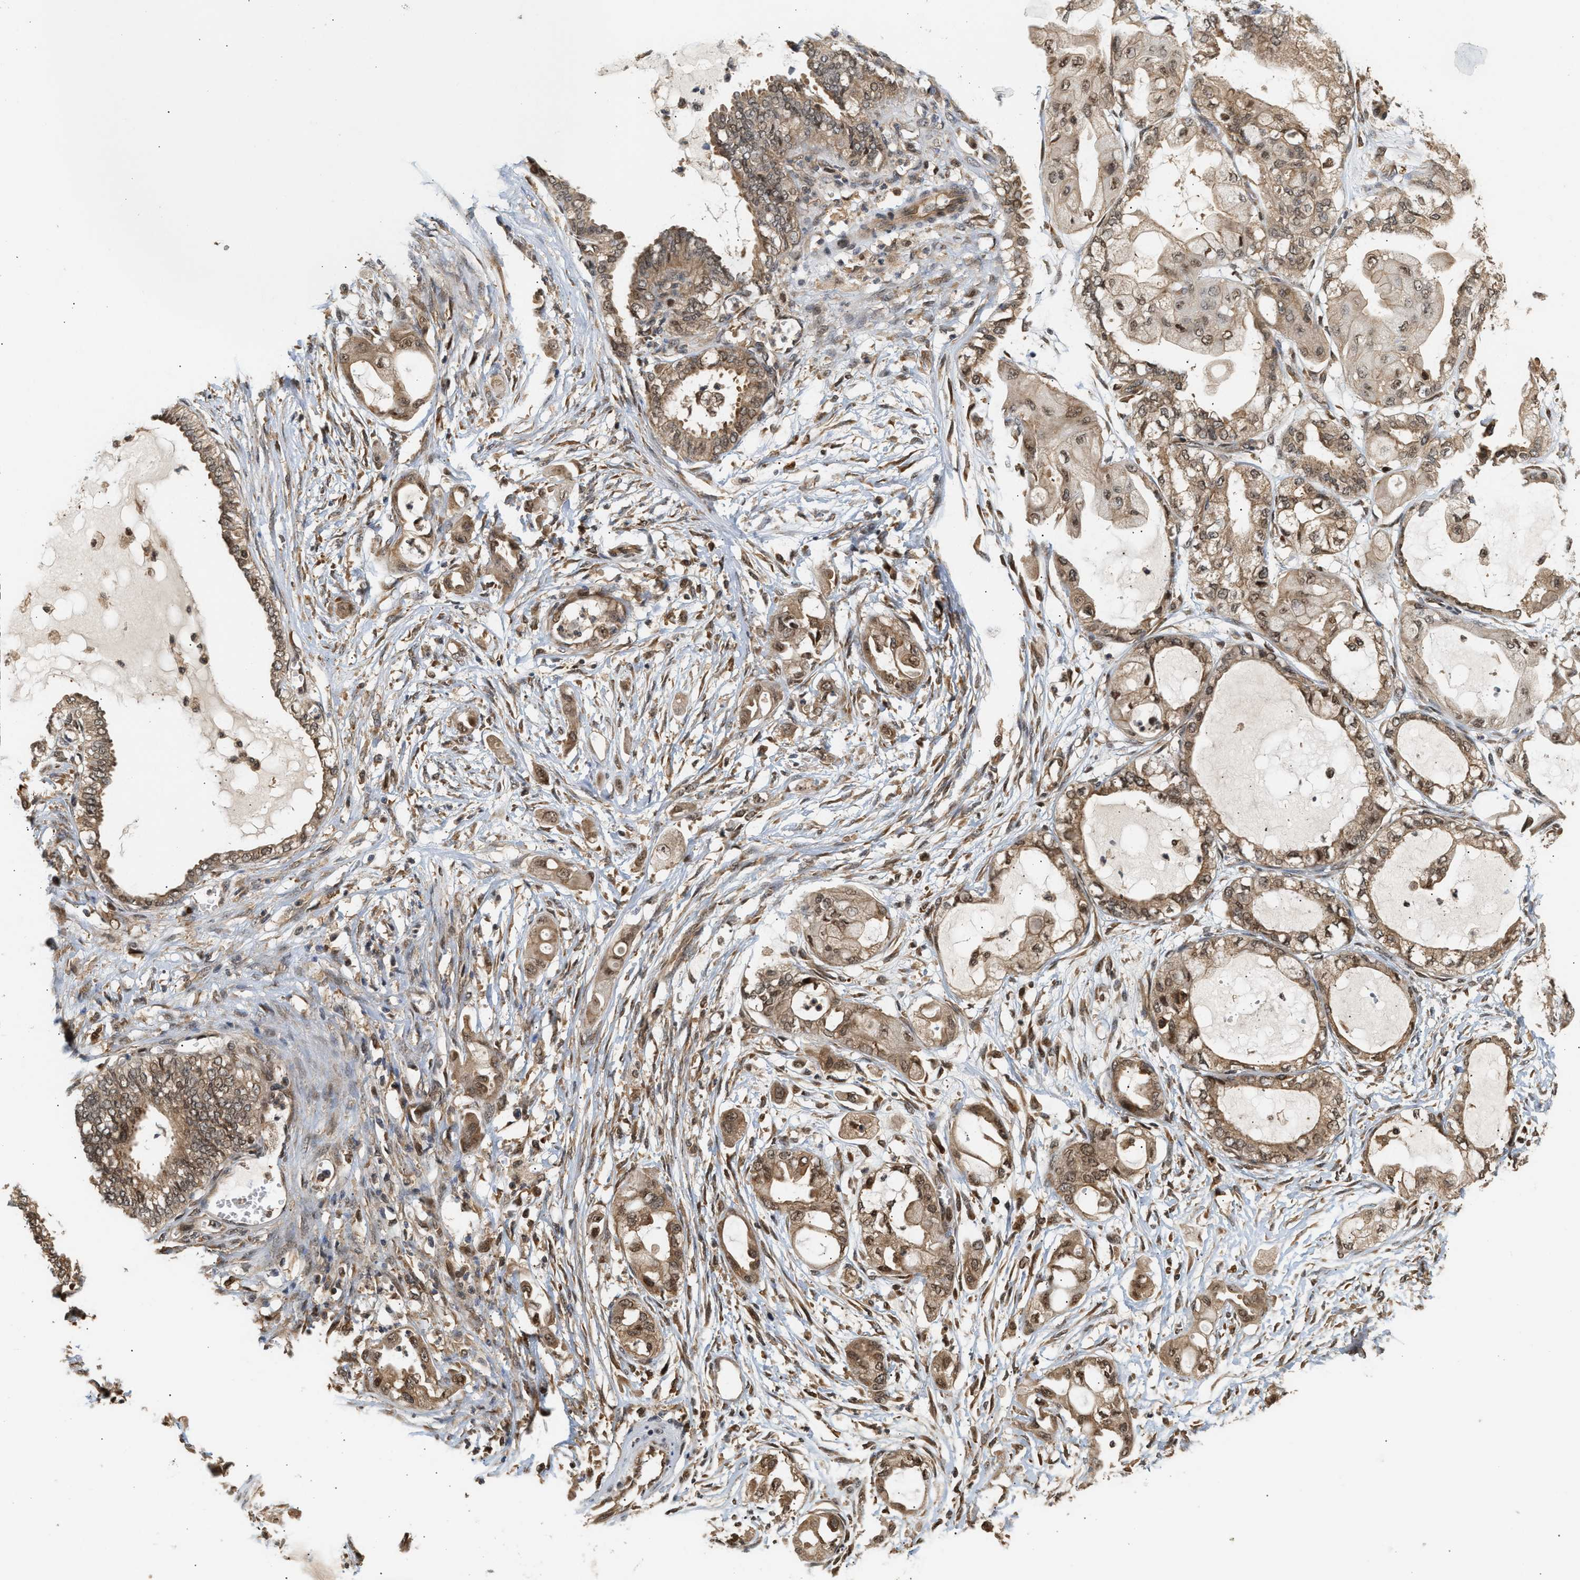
{"staining": {"intensity": "weak", "quantity": ">75%", "location": "cytoplasmic/membranous,nuclear"}, "tissue": "ovarian cancer", "cell_type": "Tumor cells", "image_type": "cancer", "snomed": [{"axis": "morphology", "description": "Carcinoma, NOS"}, {"axis": "morphology", "description": "Carcinoma, endometroid"}, {"axis": "topography", "description": "Ovary"}], "caption": "Immunohistochemistry of ovarian cancer reveals low levels of weak cytoplasmic/membranous and nuclear staining in approximately >75% of tumor cells.", "gene": "ABHD5", "patient": {"sex": "female", "age": 50}}